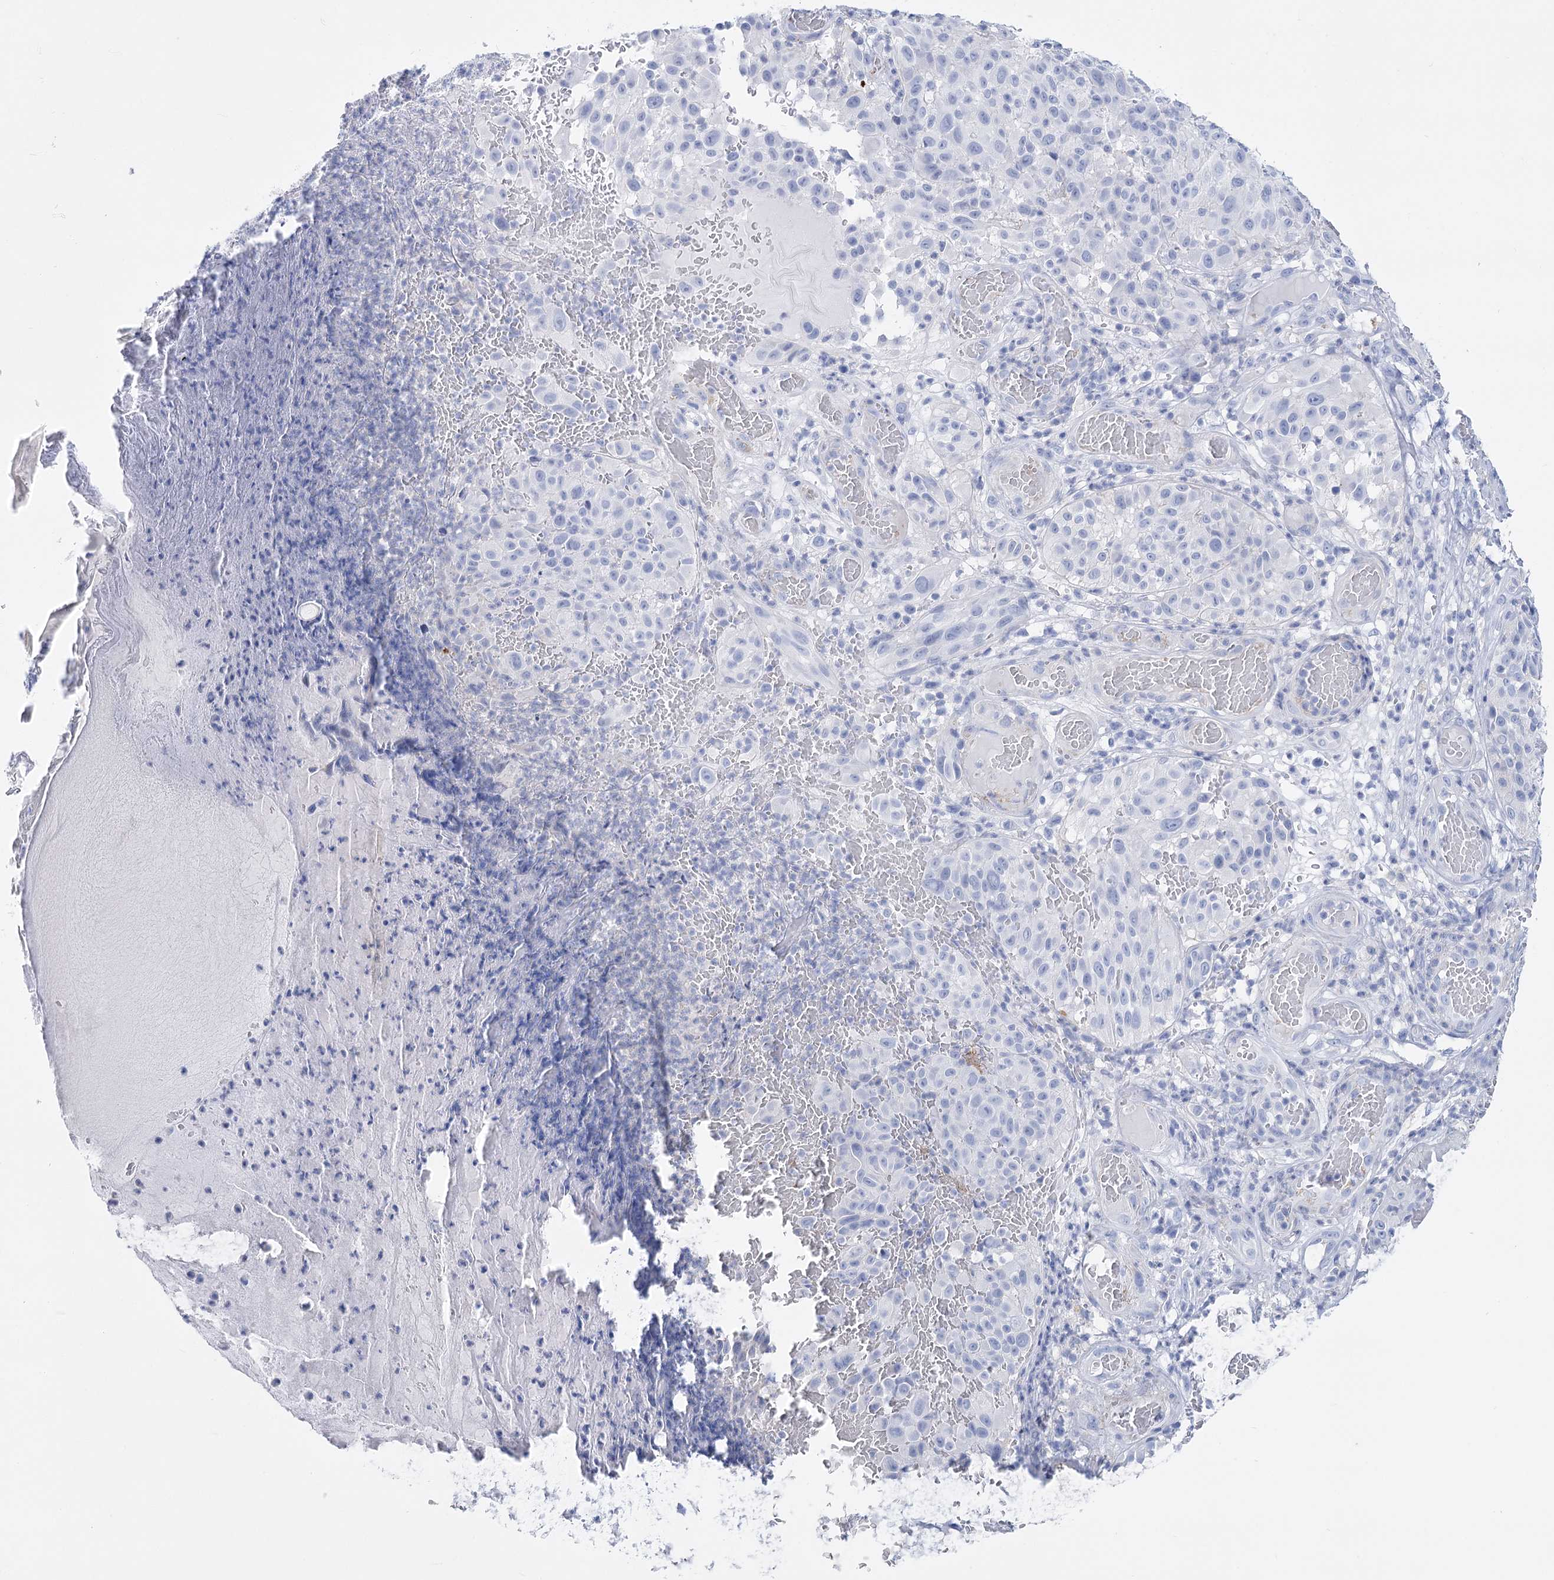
{"staining": {"intensity": "negative", "quantity": "none", "location": "none"}, "tissue": "melanoma", "cell_type": "Tumor cells", "image_type": "cancer", "snomed": [{"axis": "morphology", "description": "Malignant melanoma, NOS"}, {"axis": "topography", "description": "Skin"}], "caption": "The photomicrograph demonstrates no significant staining in tumor cells of malignant melanoma.", "gene": "PCDHA1", "patient": {"sex": "male", "age": 83}}